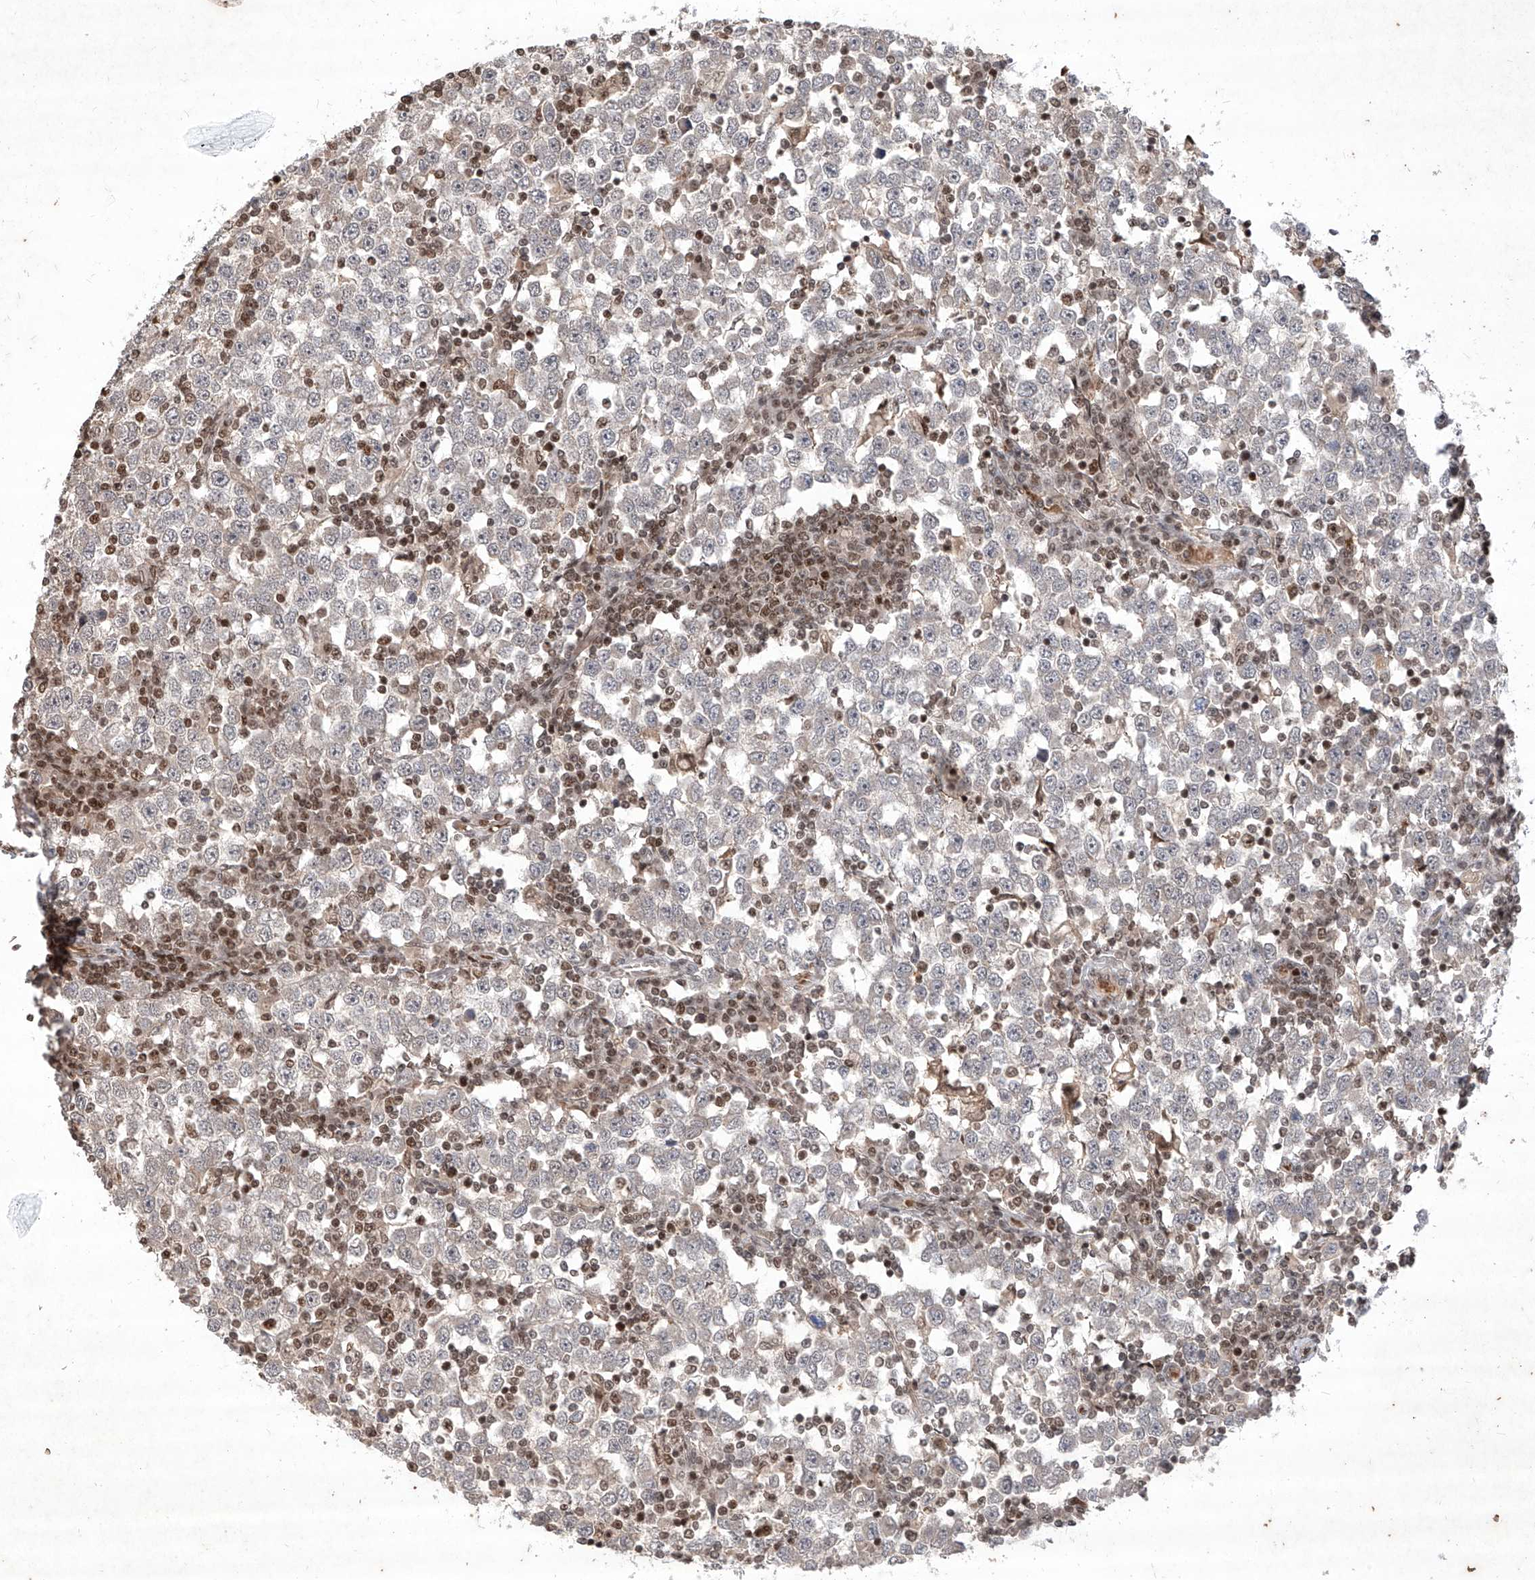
{"staining": {"intensity": "negative", "quantity": "none", "location": "none"}, "tissue": "testis cancer", "cell_type": "Tumor cells", "image_type": "cancer", "snomed": [{"axis": "morphology", "description": "Seminoma, NOS"}, {"axis": "topography", "description": "Testis"}], "caption": "Tumor cells show no significant staining in testis seminoma.", "gene": "IRF2", "patient": {"sex": "male", "age": 65}}